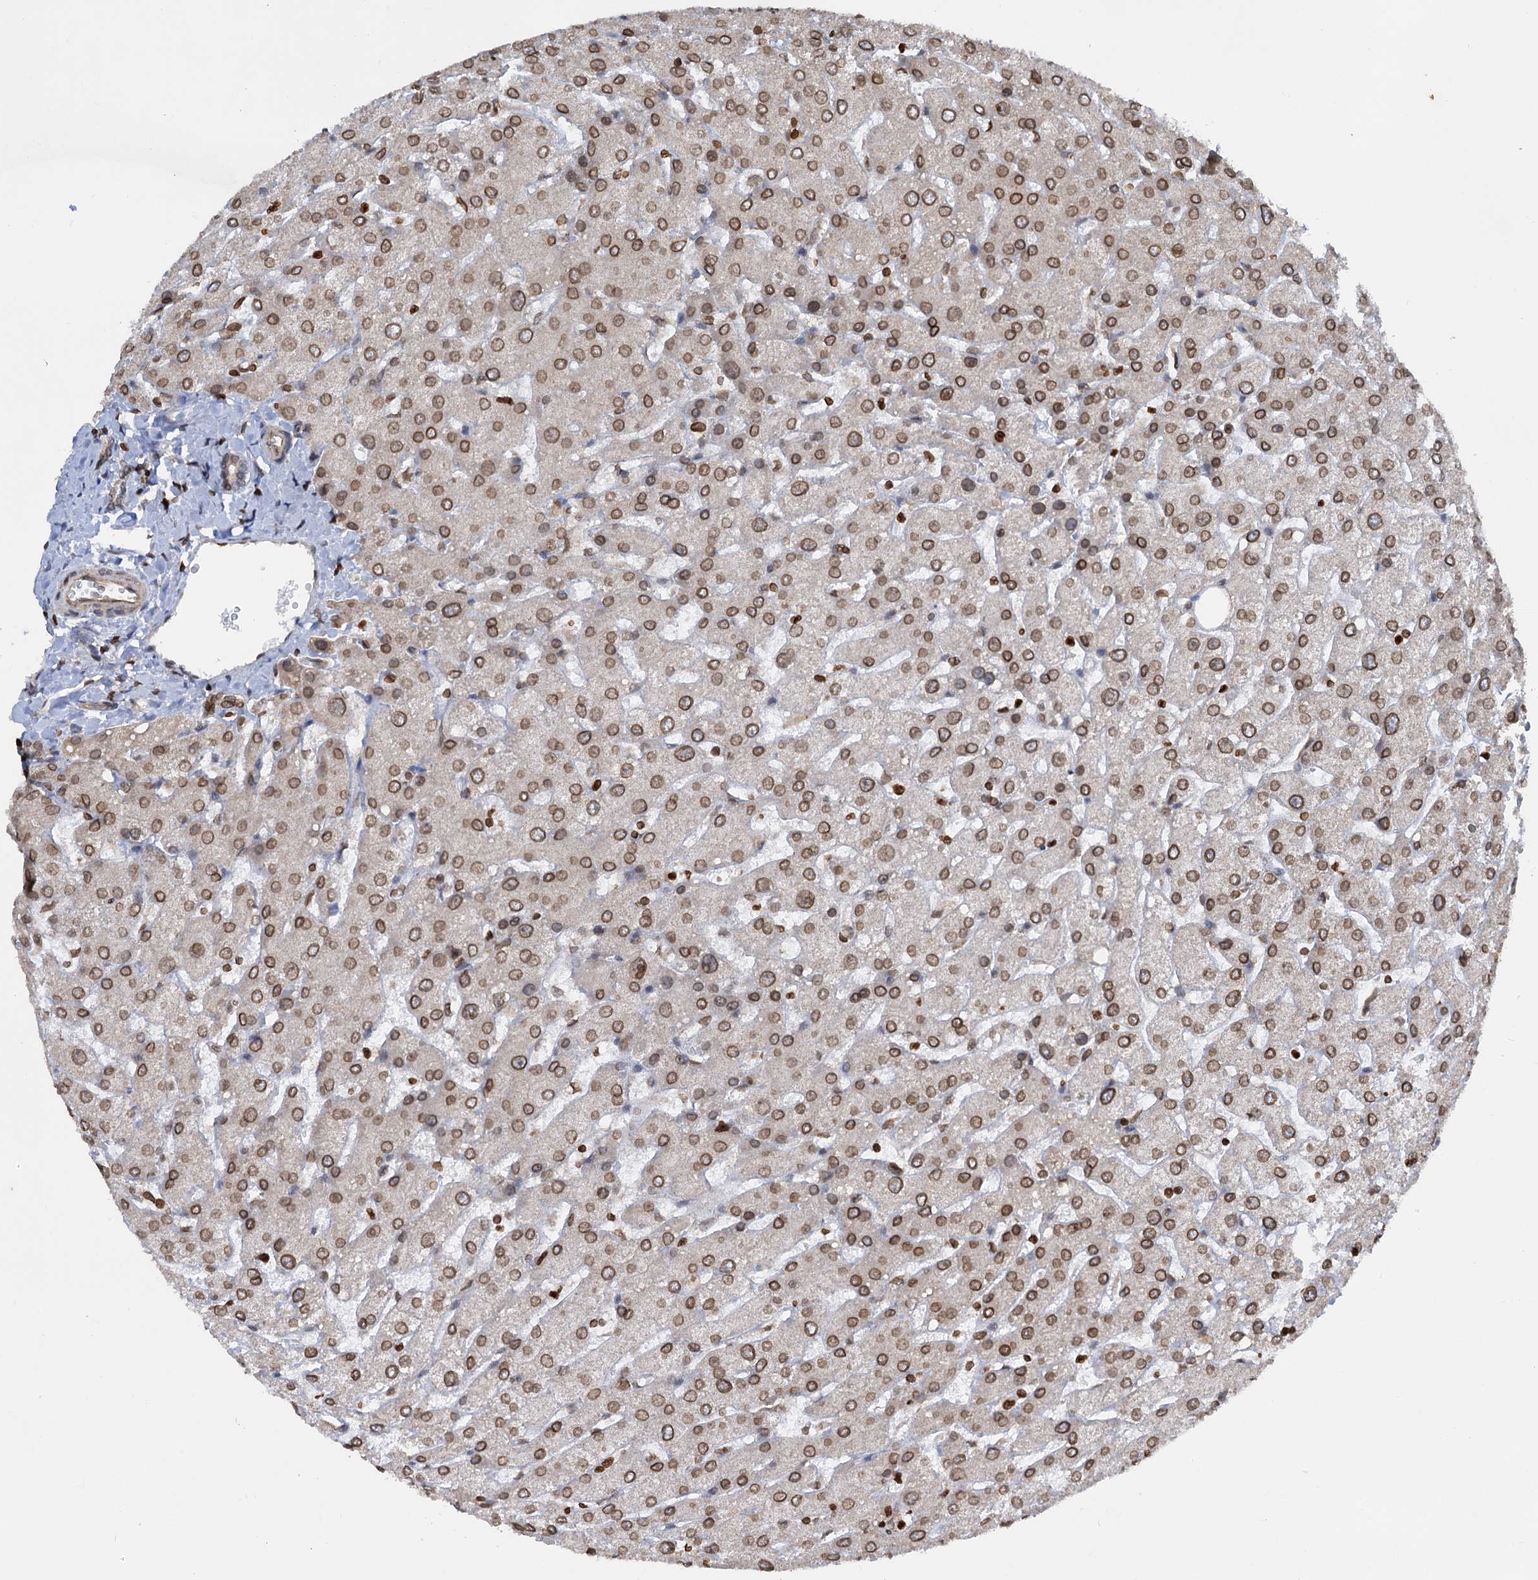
{"staining": {"intensity": "moderate", "quantity": ">75%", "location": "nuclear"}, "tissue": "liver", "cell_type": "Cholangiocytes", "image_type": "normal", "snomed": [{"axis": "morphology", "description": "Normal tissue, NOS"}, {"axis": "topography", "description": "Liver"}], "caption": "A brown stain shows moderate nuclear positivity of a protein in cholangiocytes of benign liver. The staining was performed using DAB (3,3'-diaminobenzidine), with brown indicating positive protein expression. Nuclei are stained blue with hematoxylin.", "gene": "ZC3H13", "patient": {"sex": "male", "age": 55}}